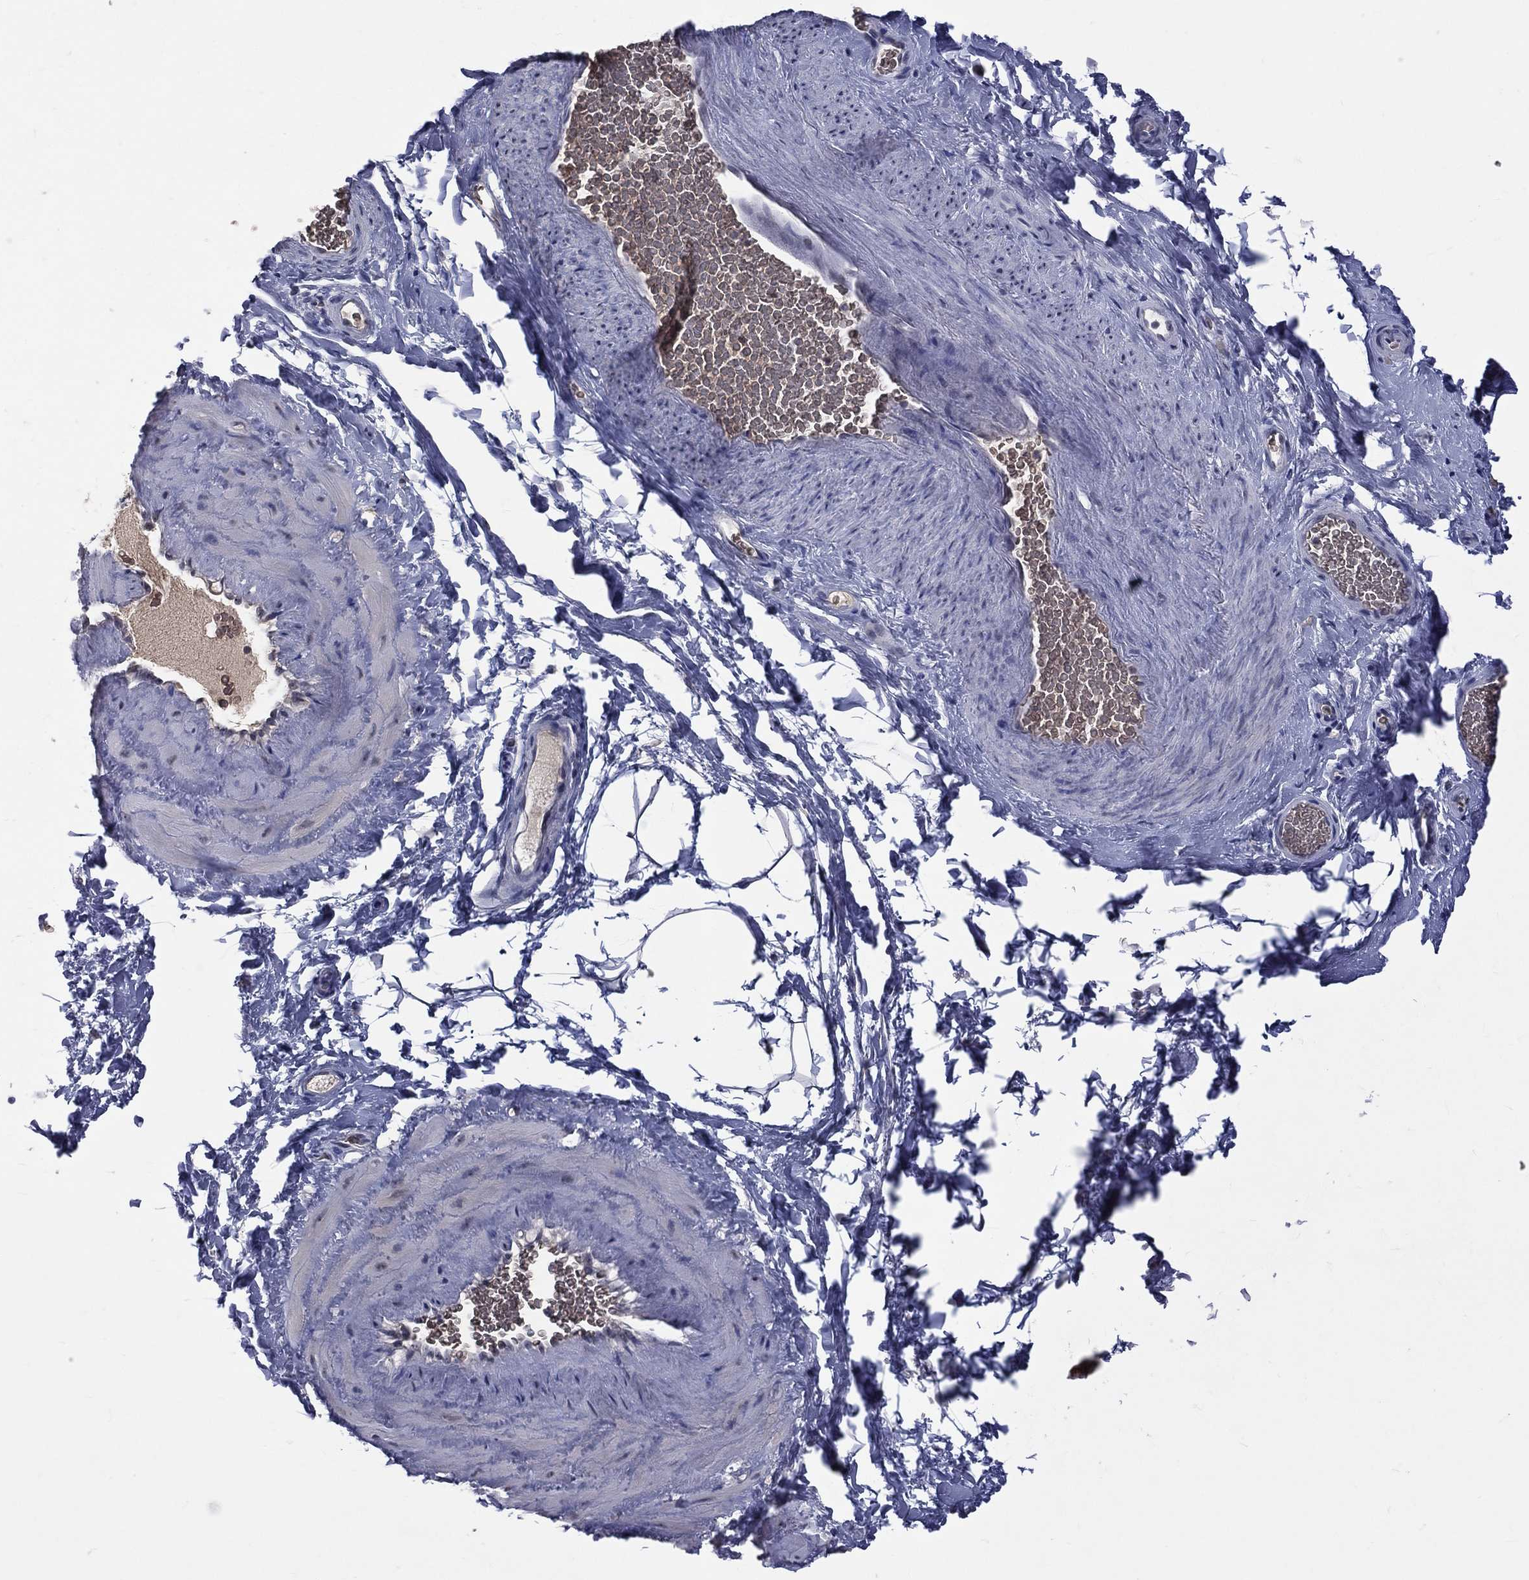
{"staining": {"intensity": "negative", "quantity": "none", "location": "none"}, "tissue": "adipose tissue", "cell_type": "Adipocytes", "image_type": "normal", "snomed": [{"axis": "morphology", "description": "Normal tissue, NOS"}, {"axis": "topography", "description": "Soft tissue"}, {"axis": "topography", "description": "Vascular tissue"}], "caption": "This is an immunohistochemistry image of unremarkable human adipose tissue. There is no expression in adipocytes.", "gene": "DSG4", "patient": {"sex": "male", "age": 41}}